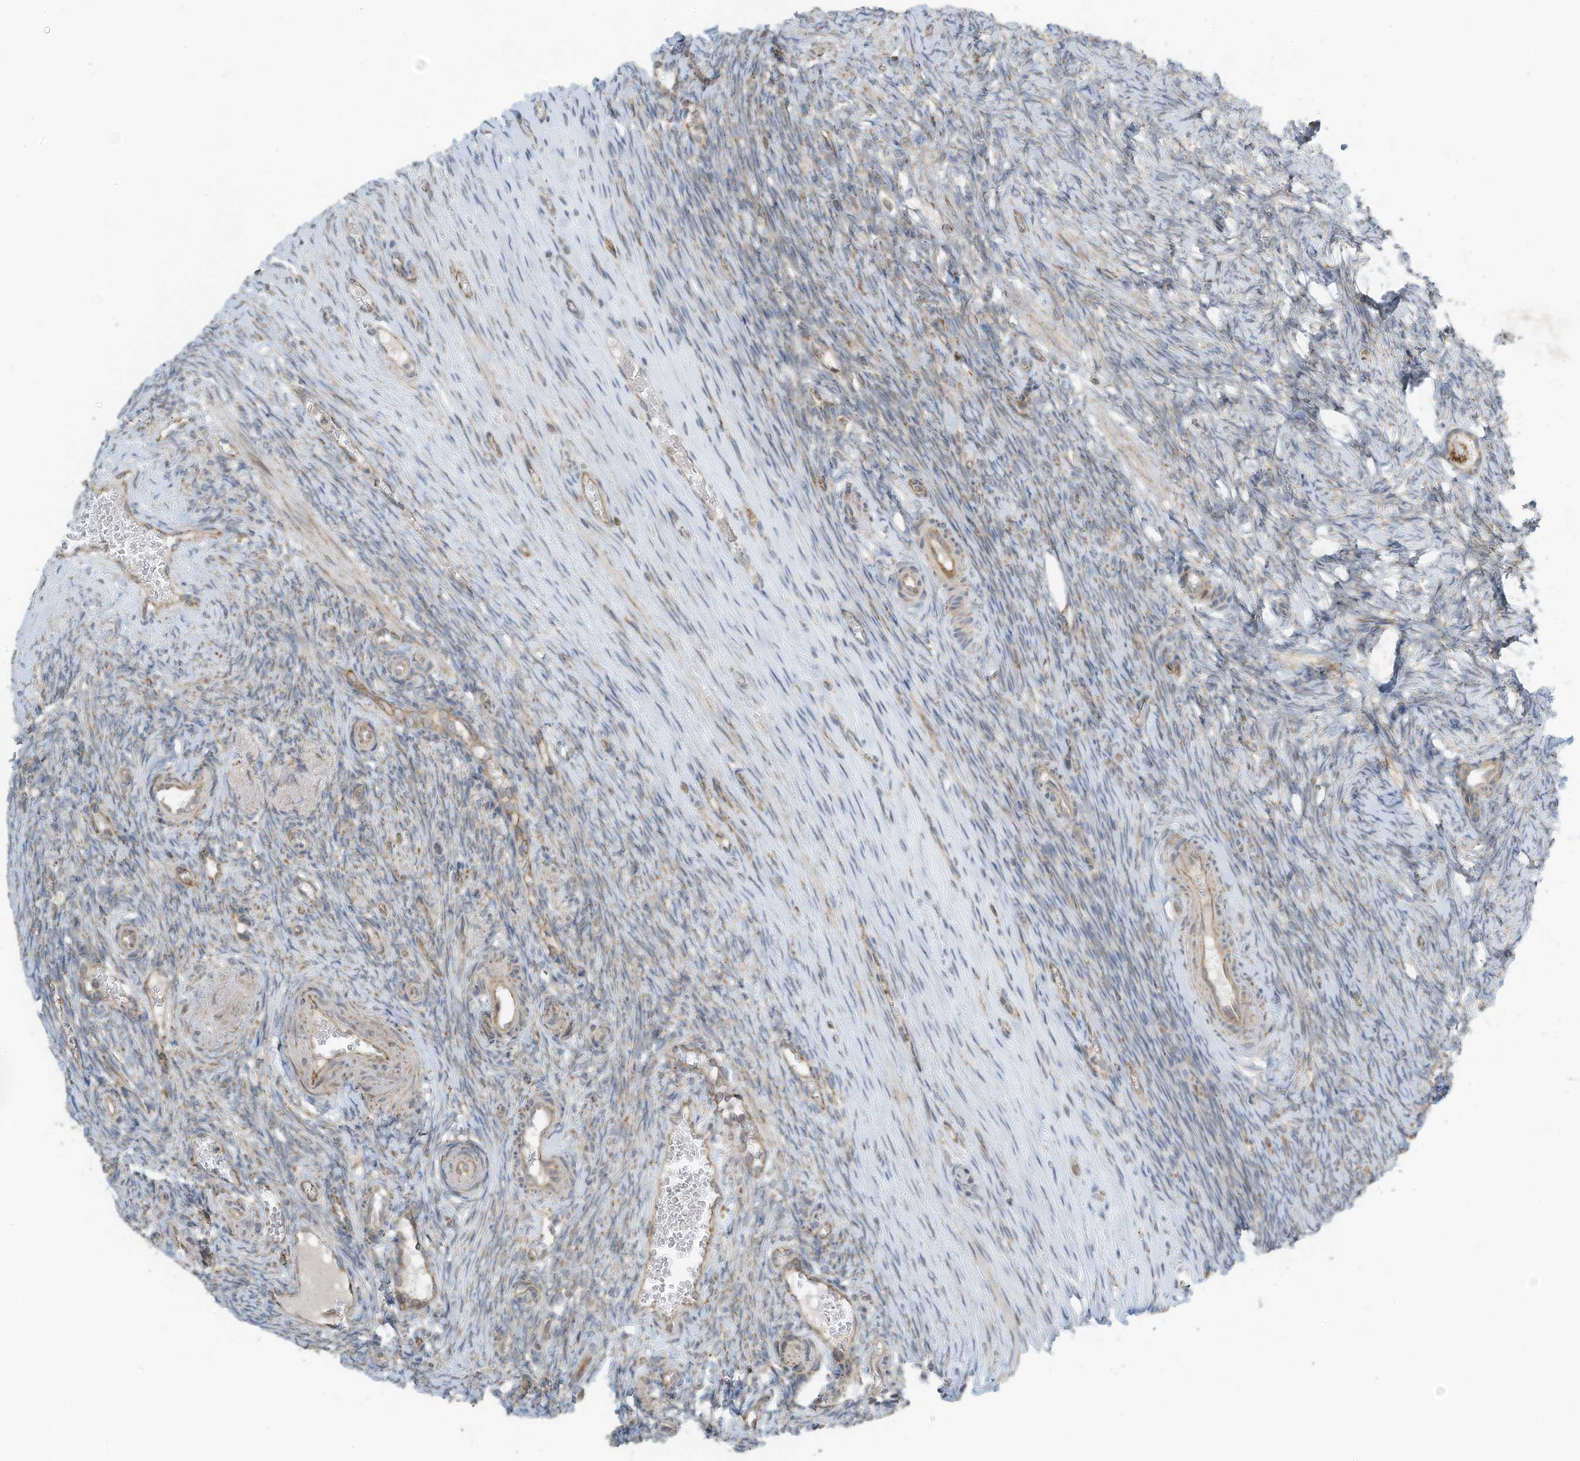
{"staining": {"intensity": "moderate", "quantity": ">75%", "location": "cytoplasmic/membranous"}, "tissue": "ovary", "cell_type": "Follicle cells", "image_type": "normal", "snomed": [{"axis": "morphology", "description": "Adenocarcinoma, NOS"}, {"axis": "topography", "description": "Endometrium"}], "caption": "Immunohistochemical staining of normal ovary displays moderate cytoplasmic/membranous protein staining in about >75% of follicle cells.", "gene": "METTL6", "patient": {"sex": "female", "age": 32}}